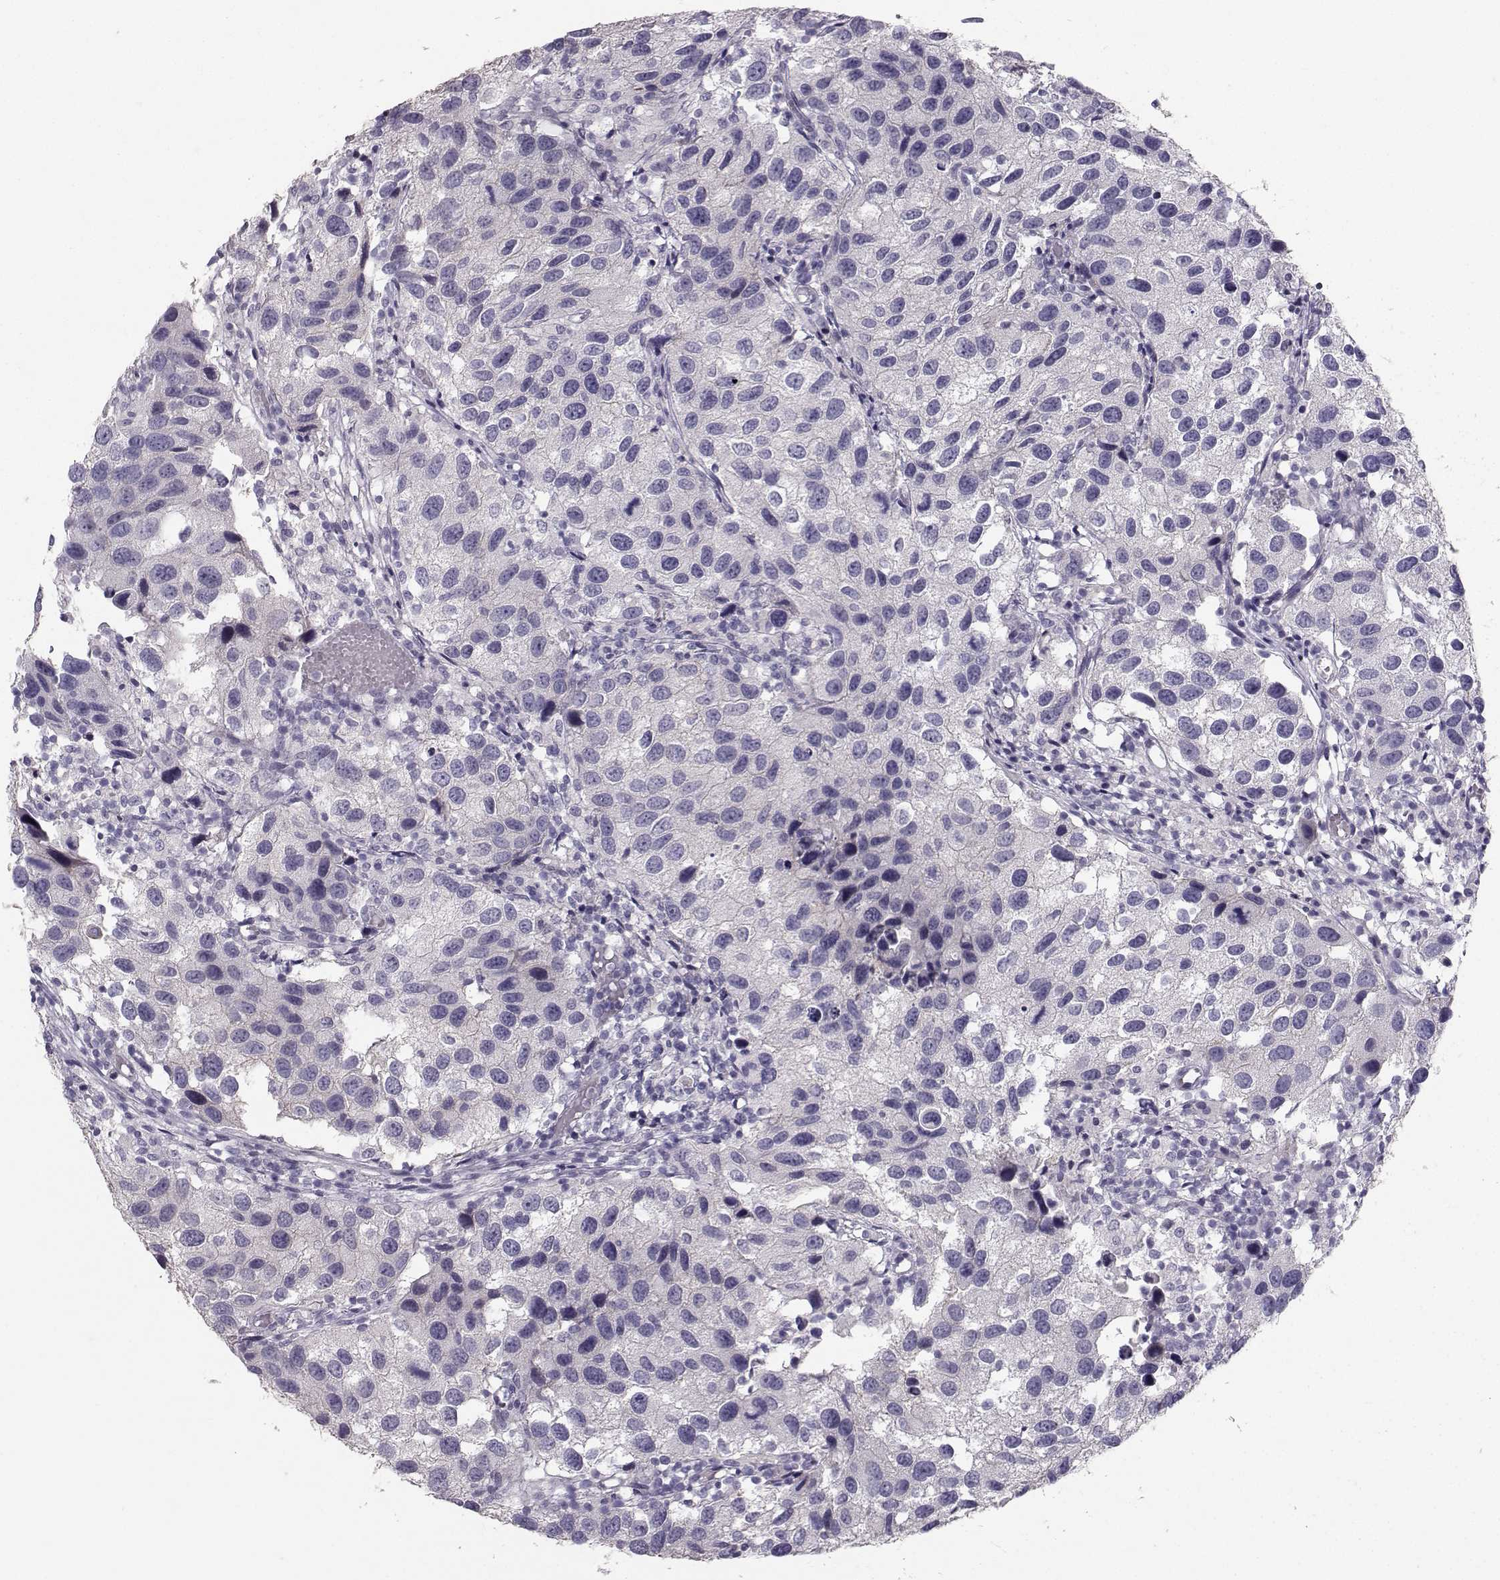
{"staining": {"intensity": "negative", "quantity": "none", "location": "none"}, "tissue": "urothelial cancer", "cell_type": "Tumor cells", "image_type": "cancer", "snomed": [{"axis": "morphology", "description": "Urothelial carcinoma, High grade"}, {"axis": "topography", "description": "Urinary bladder"}], "caption": "Immunohistochemical staining of human urothelial cancer shows no significant positivity in tumor cells. The staining is performed using DAB (3,3'-diaminobenzidine) brown chromogen with nuclei counter-stained in using hematoxylin.", "gene": "PKP2", "patient": {"sex": "male", "age": 79}}